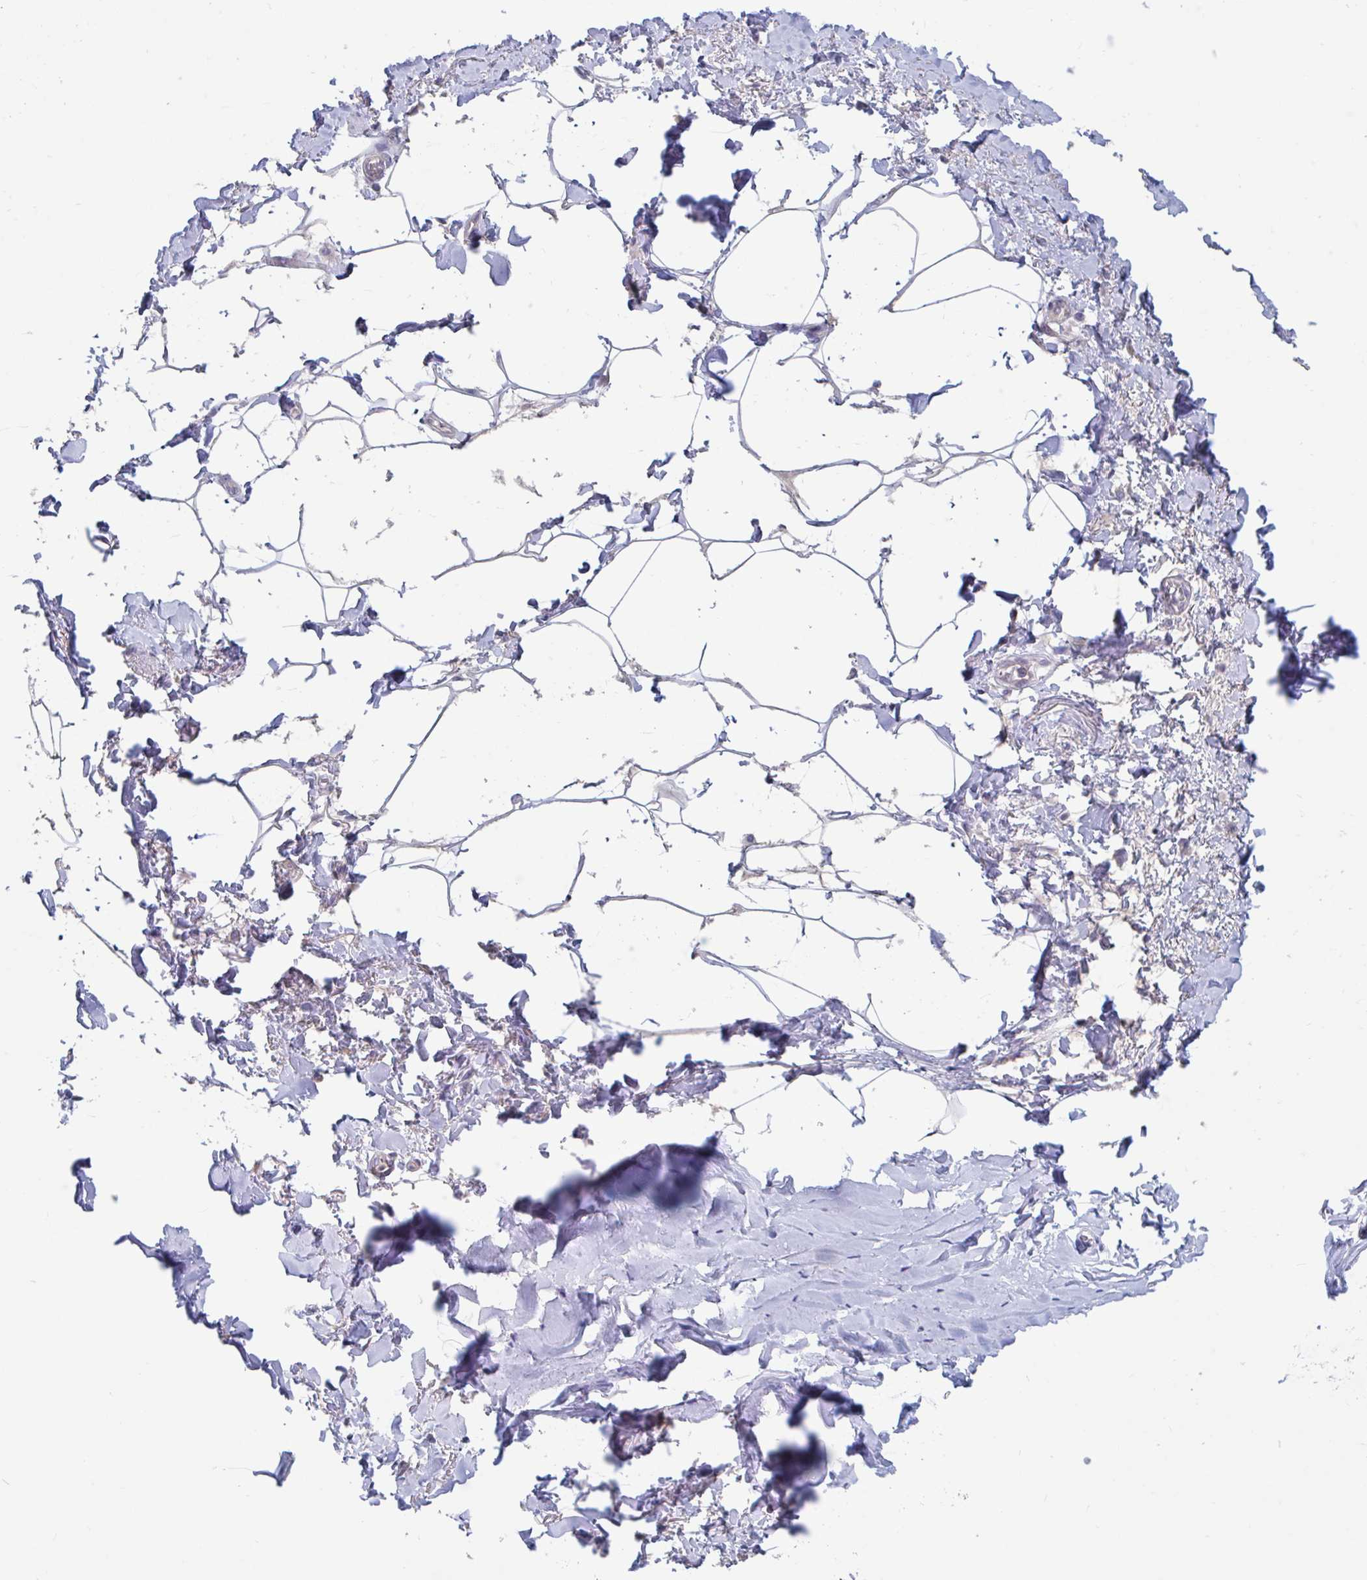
{"staining": {"intensity": "negative", "quantity": "none", "location": "none"}, "tissue": "adipose tissue", "cell_type": "Adipocytes", "image_type": "normal", "snomed": [{"axis": "morphology", "description": "Normal tissue, NOS"}, {"axis": "topography", "description": "Vagina"}, {"axis": "topography", "description": "Peripheral nerve tissue"}], "caption": "Photomicrograph shows no protein expression in adipocytes of benign adipose tissue. (Immunohistochemistry, brightfield microscopy, high magnification).", "gene": "UNKL", "patient": {"sex": "female", "age": 71}}